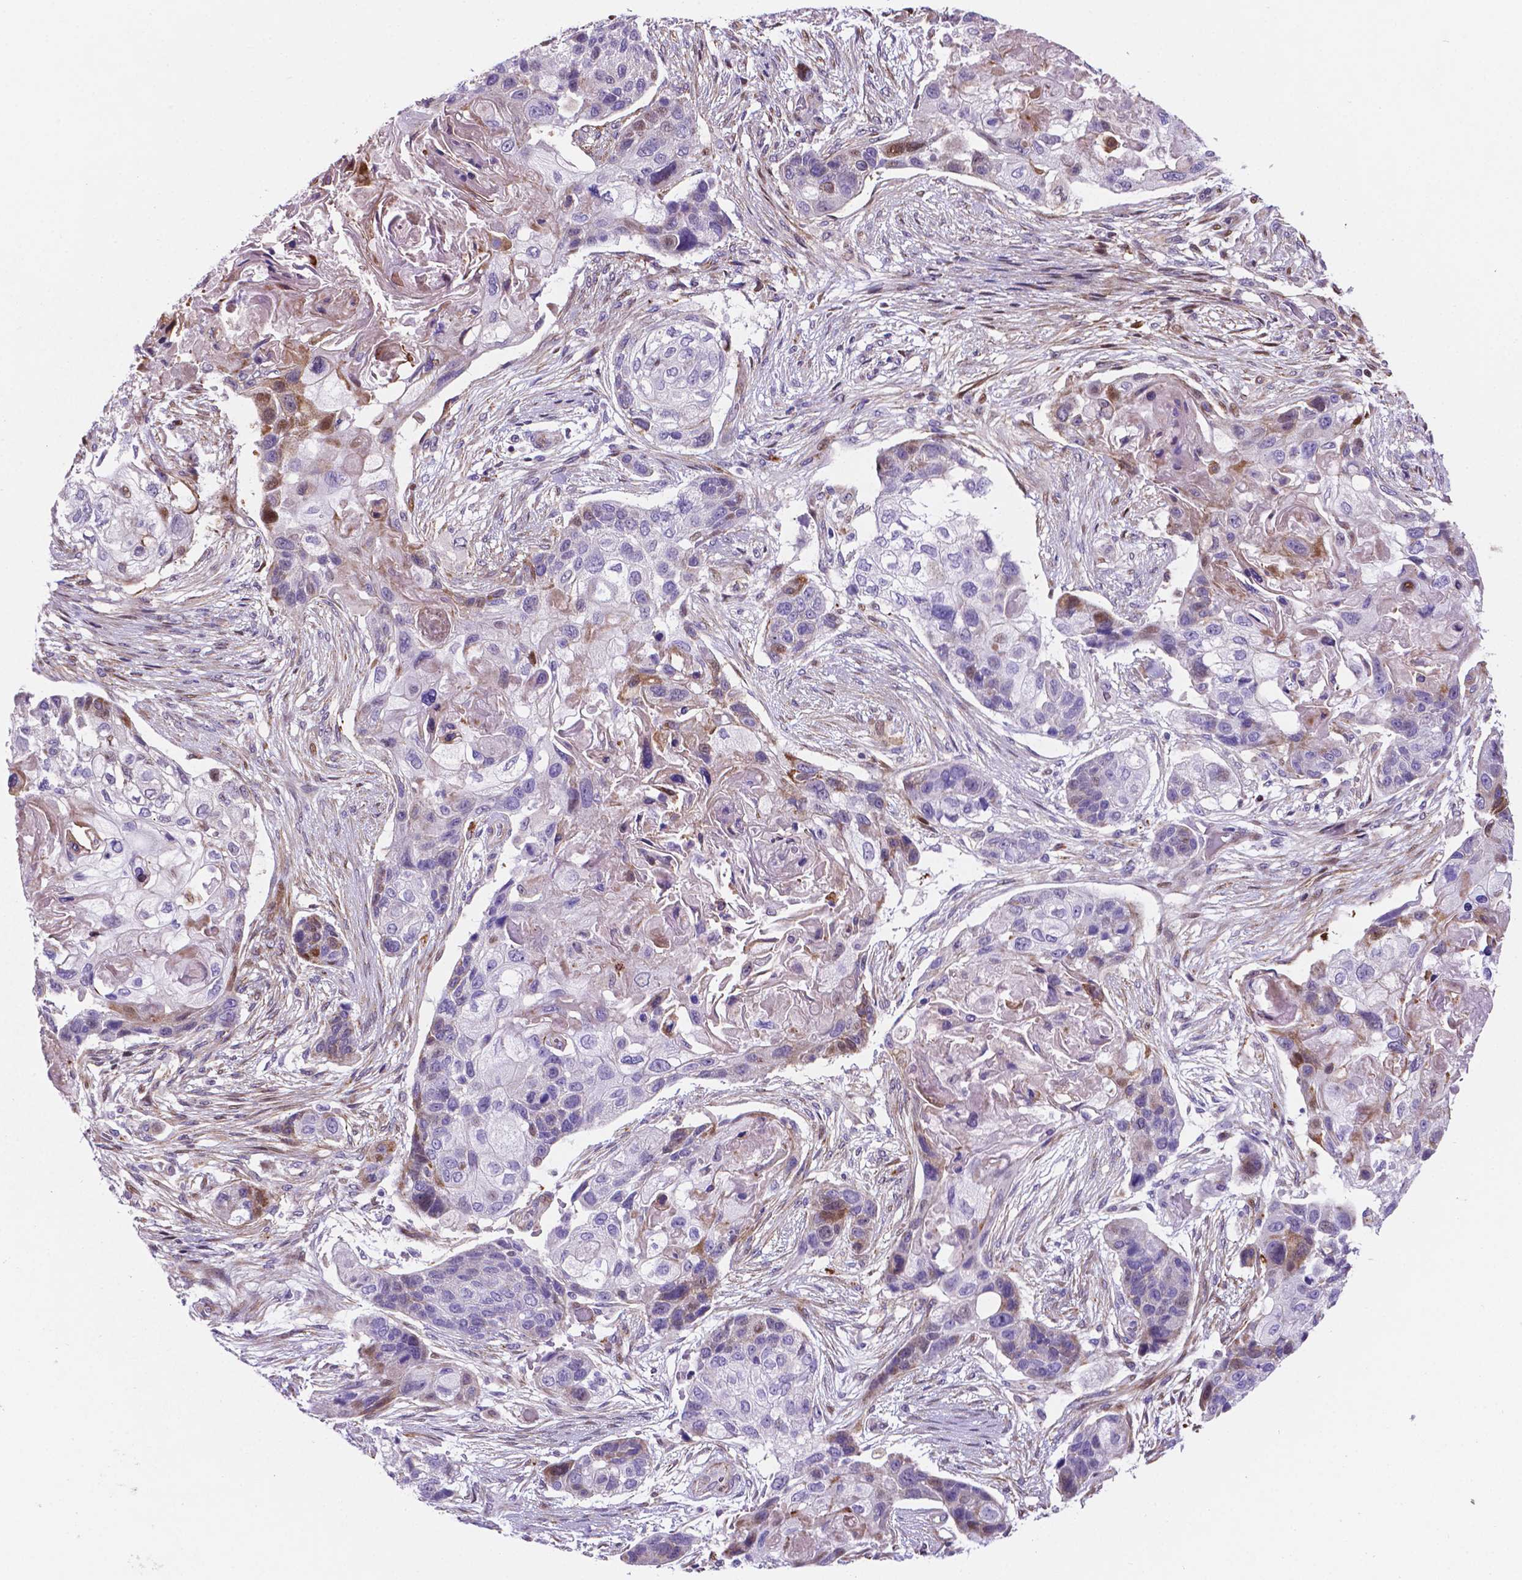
{"staining": {"intensity": "moderate", "quantity": "<25%", "location": "nuclear"}, "tissue": "lung cancer", "cell_type": "Tumor cells", "image_type": "cancer", "snomed": [{"axis": "morphology", "description": "Squamous cell carcinoma, NOS"}, {"axis": "topography", "description": "Lung"}], "caption": "The histopathology image exhibits immunohistochemical staining of lung cancer. There is moderate nuclear staining is identified in about <25% of tumor cells. (Stains: DAB (3,3'-diaminobenzidine) in brown, nuclei in blue, Microscopy: brightfield microscopy at high magnification).", "gene": "TM4SF20", "patient": {"sex": "male", "age": 69}}